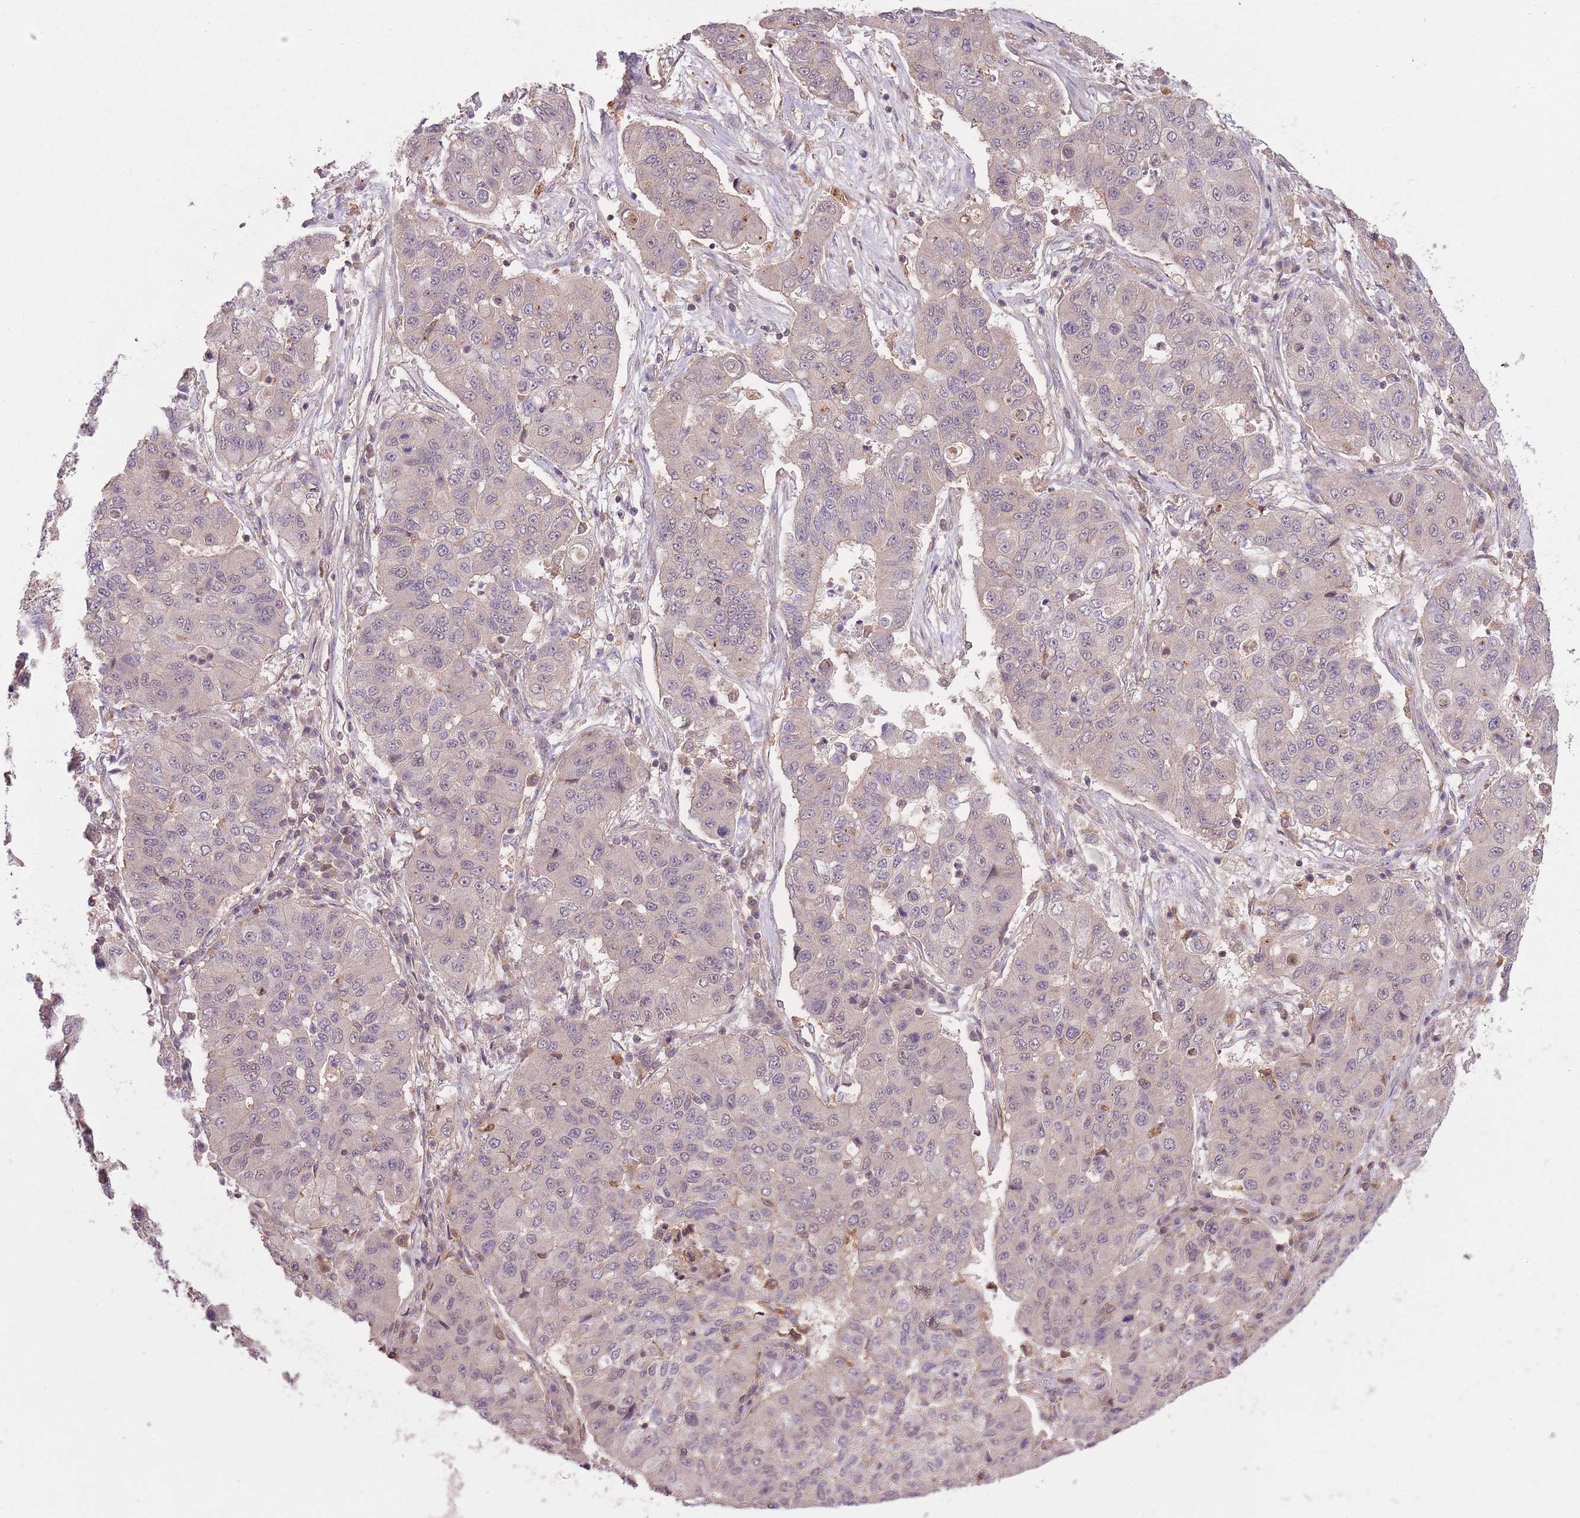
{"staining": {"intensity": "negative", "quantity": "none", "location": "none"}, "tissue": "lung cancer", "cell_type": "Tumor cells", "image_type": "cancer", "snomed": [{"axis": "morphology", "description": "Squamous cell carcinoma, NOS"}, {"axis": "topography", "description": "Lung"}], "caption": "Tumor cells show no significant protein staining in lung cancer.", "gene": "POLR3F", "patient": {"sex": "male", "age": 74}}